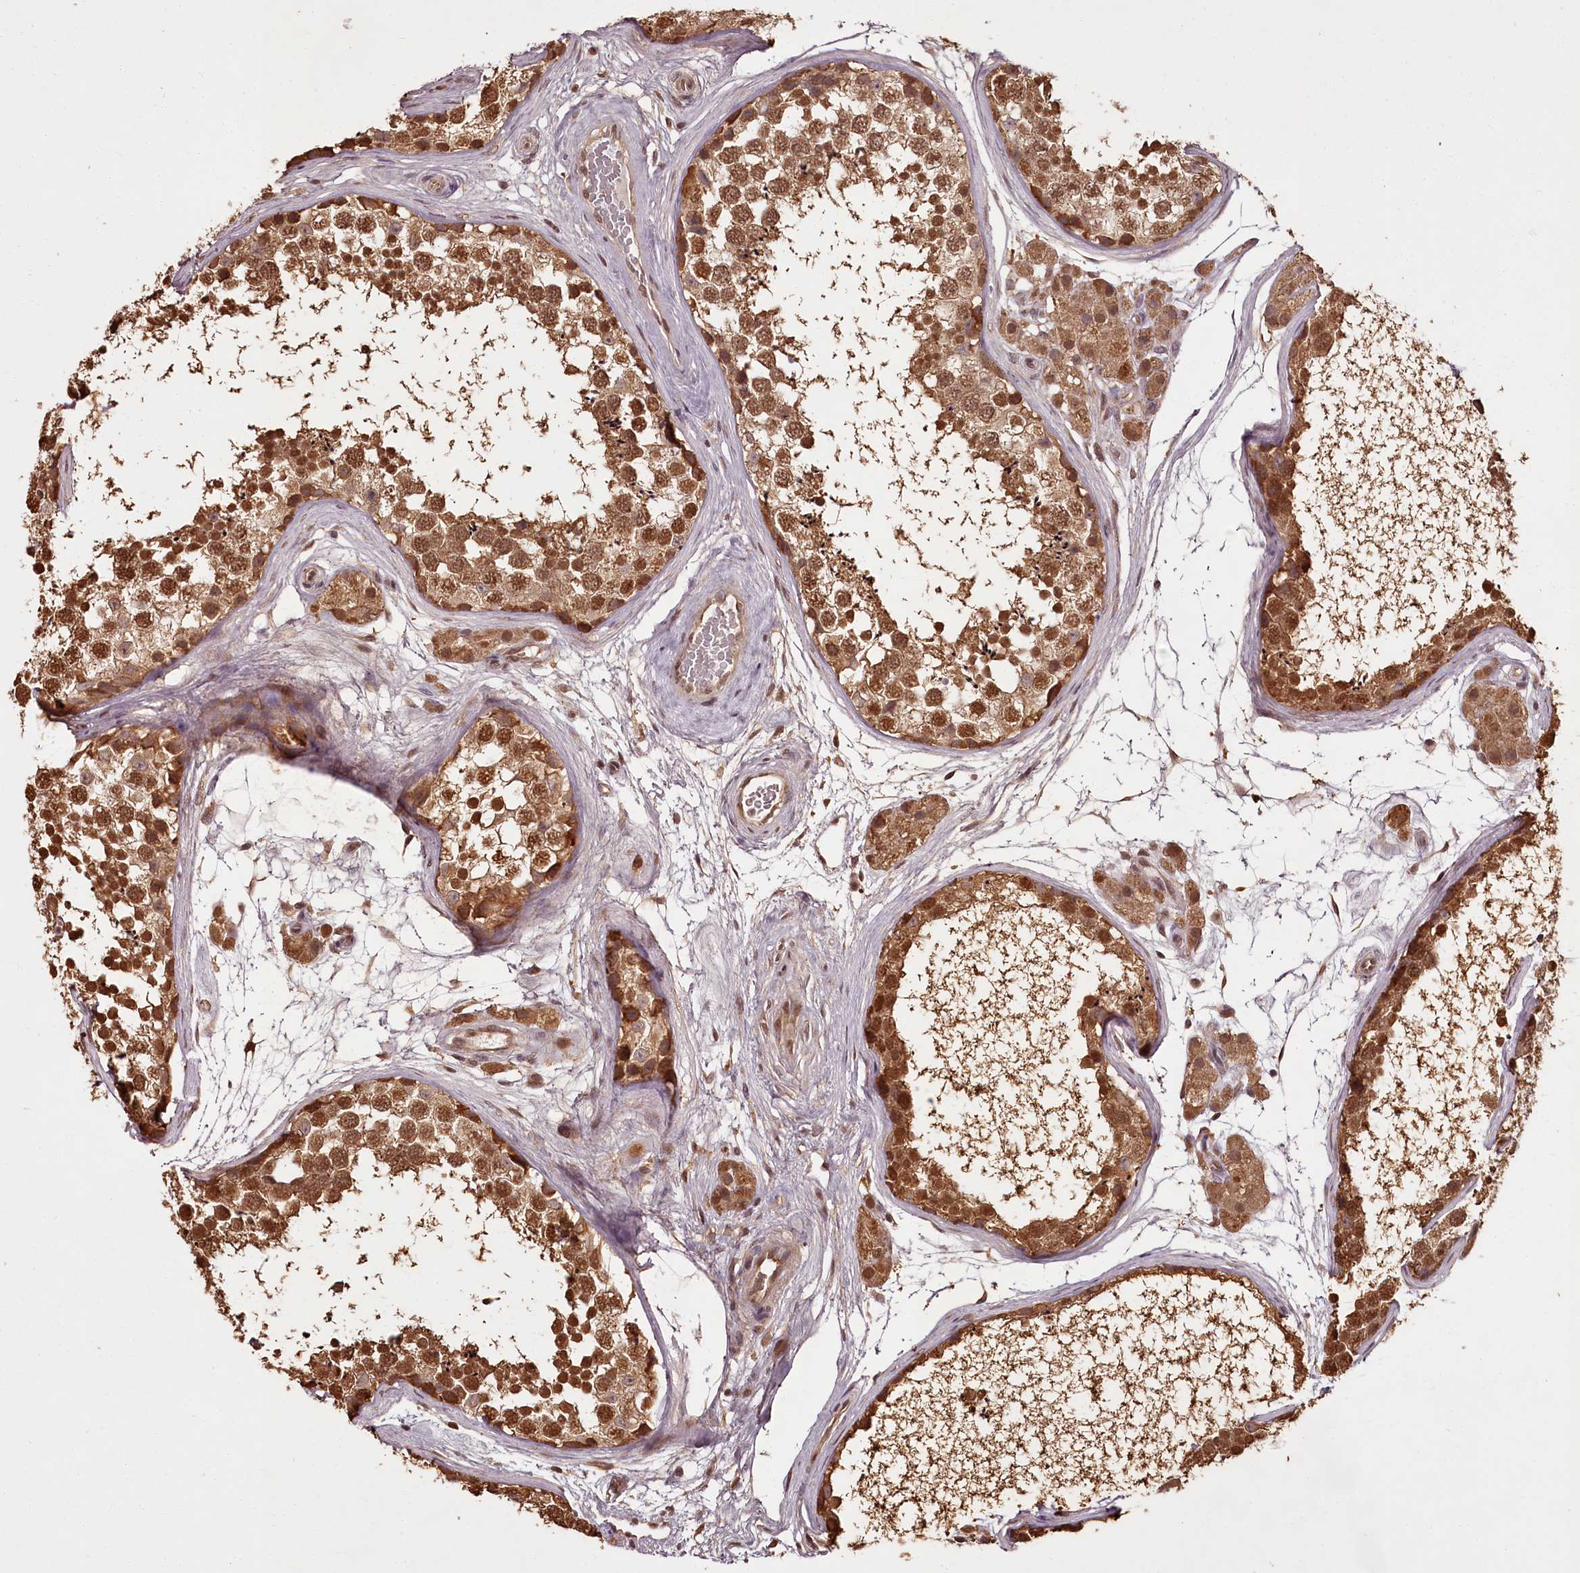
{"staining": {"intensity": "moderate", "quantity": ">75%", "location": "cytoplasmic/membranous,nuclear"}, "tissue": "testis", "cell_type": "Cells in seminiferous ducts", "image_type": "normal", "snomed": [{"axis": "morphology", "description": "Normal tissue, NOS"}, {"axis": "topography", "description": "Testis"}], "caption": "IHC of benign human testis demonstrates medium levels of moderate cytoplasmic/membranous,nuclear positivity in about >75% of cells in seminiferous ducts.", "gene": "NPRL2", "patient": {"sex": "male", "age": 56}}